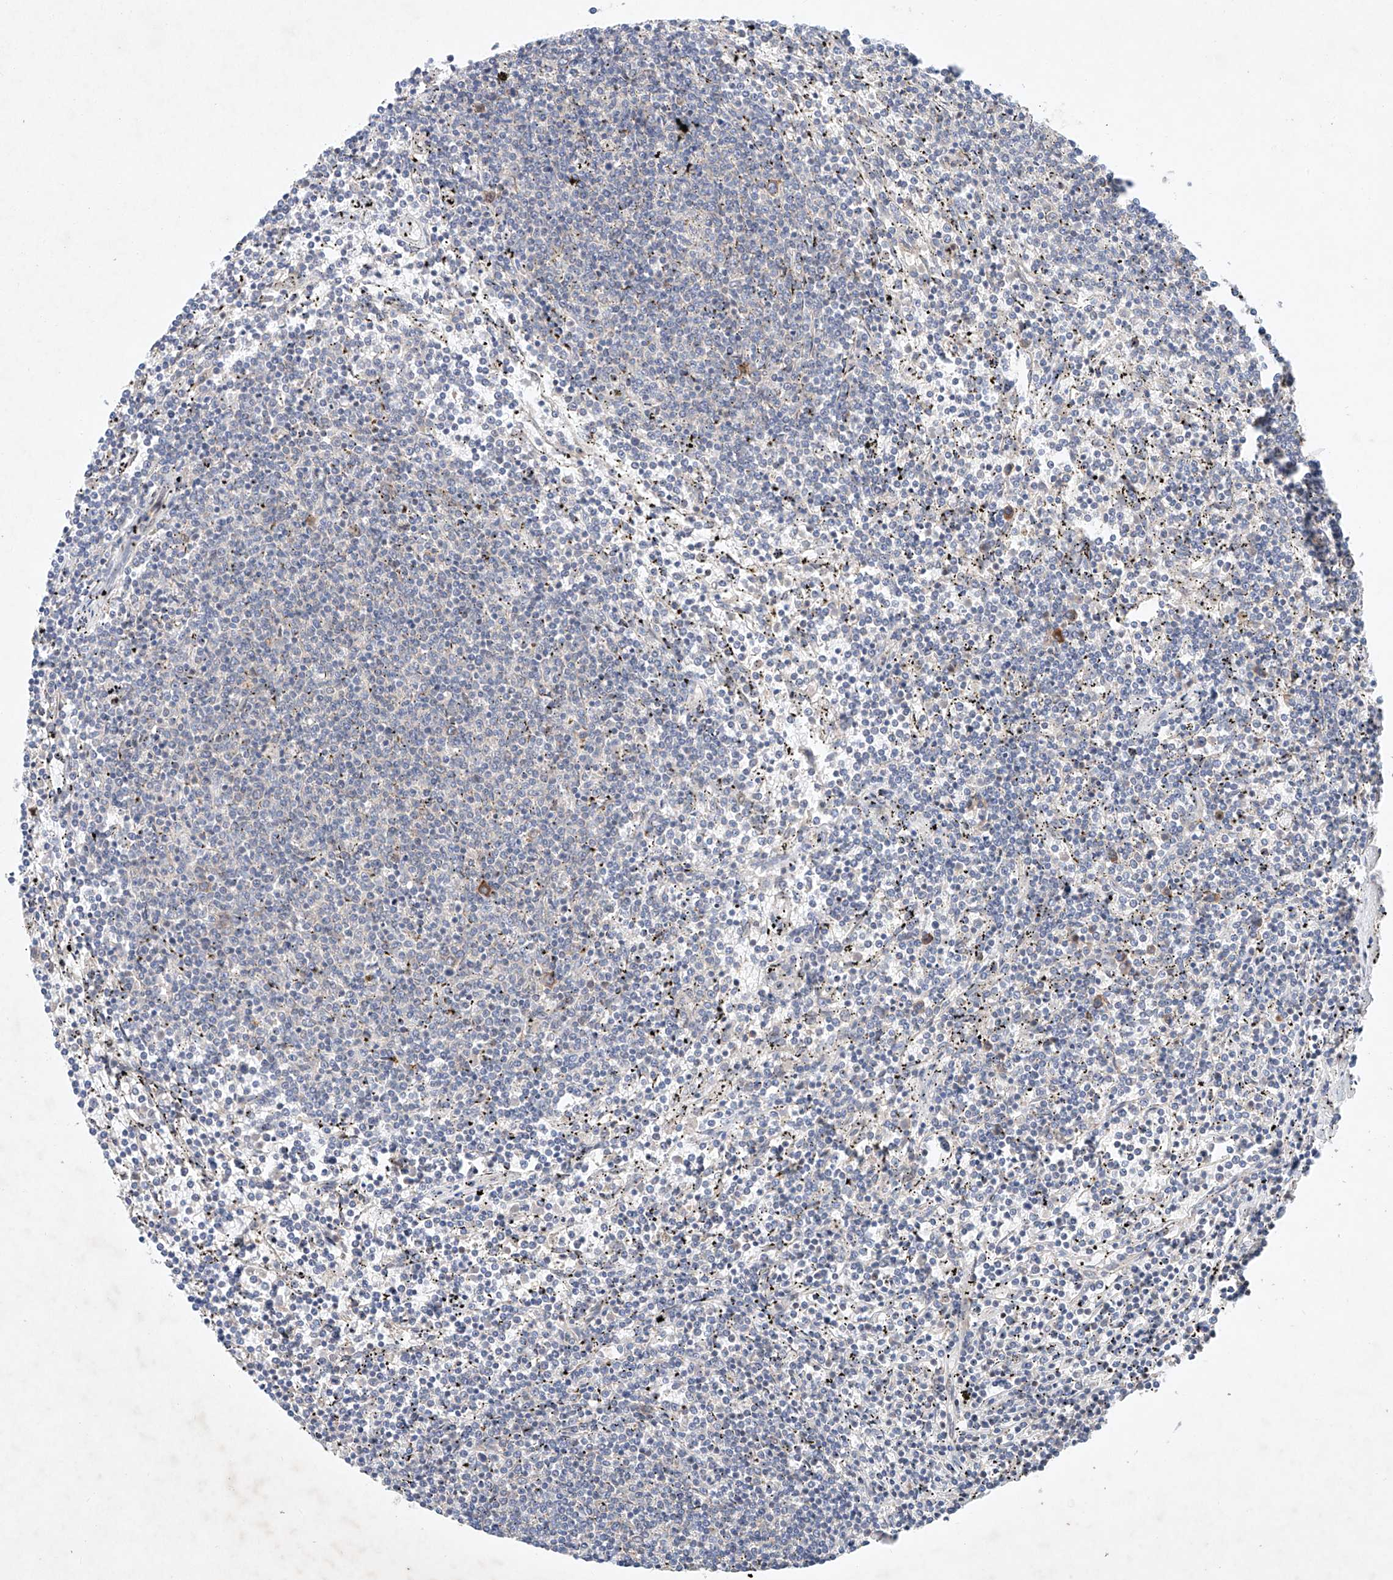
{"staining": {"intensity": "negative", "quantity": "none", "location": "none"}, "tissue": "lymphoma", "cell_type": "Tumor cells", "image_type": "cancer", "snomed": [{"axis": "morphology", "description": "Malignant lymphoma, non-Hodgkin's type, Low grade"}, {"axis": "topography", "description": "Spleen"}], "caption": "This is an immunohistochemistry (IHC) image of lymphoma. There is no expression in tumor cells.", "gene": "FASTK", "patient": {"sex": "female", "age": 50}}